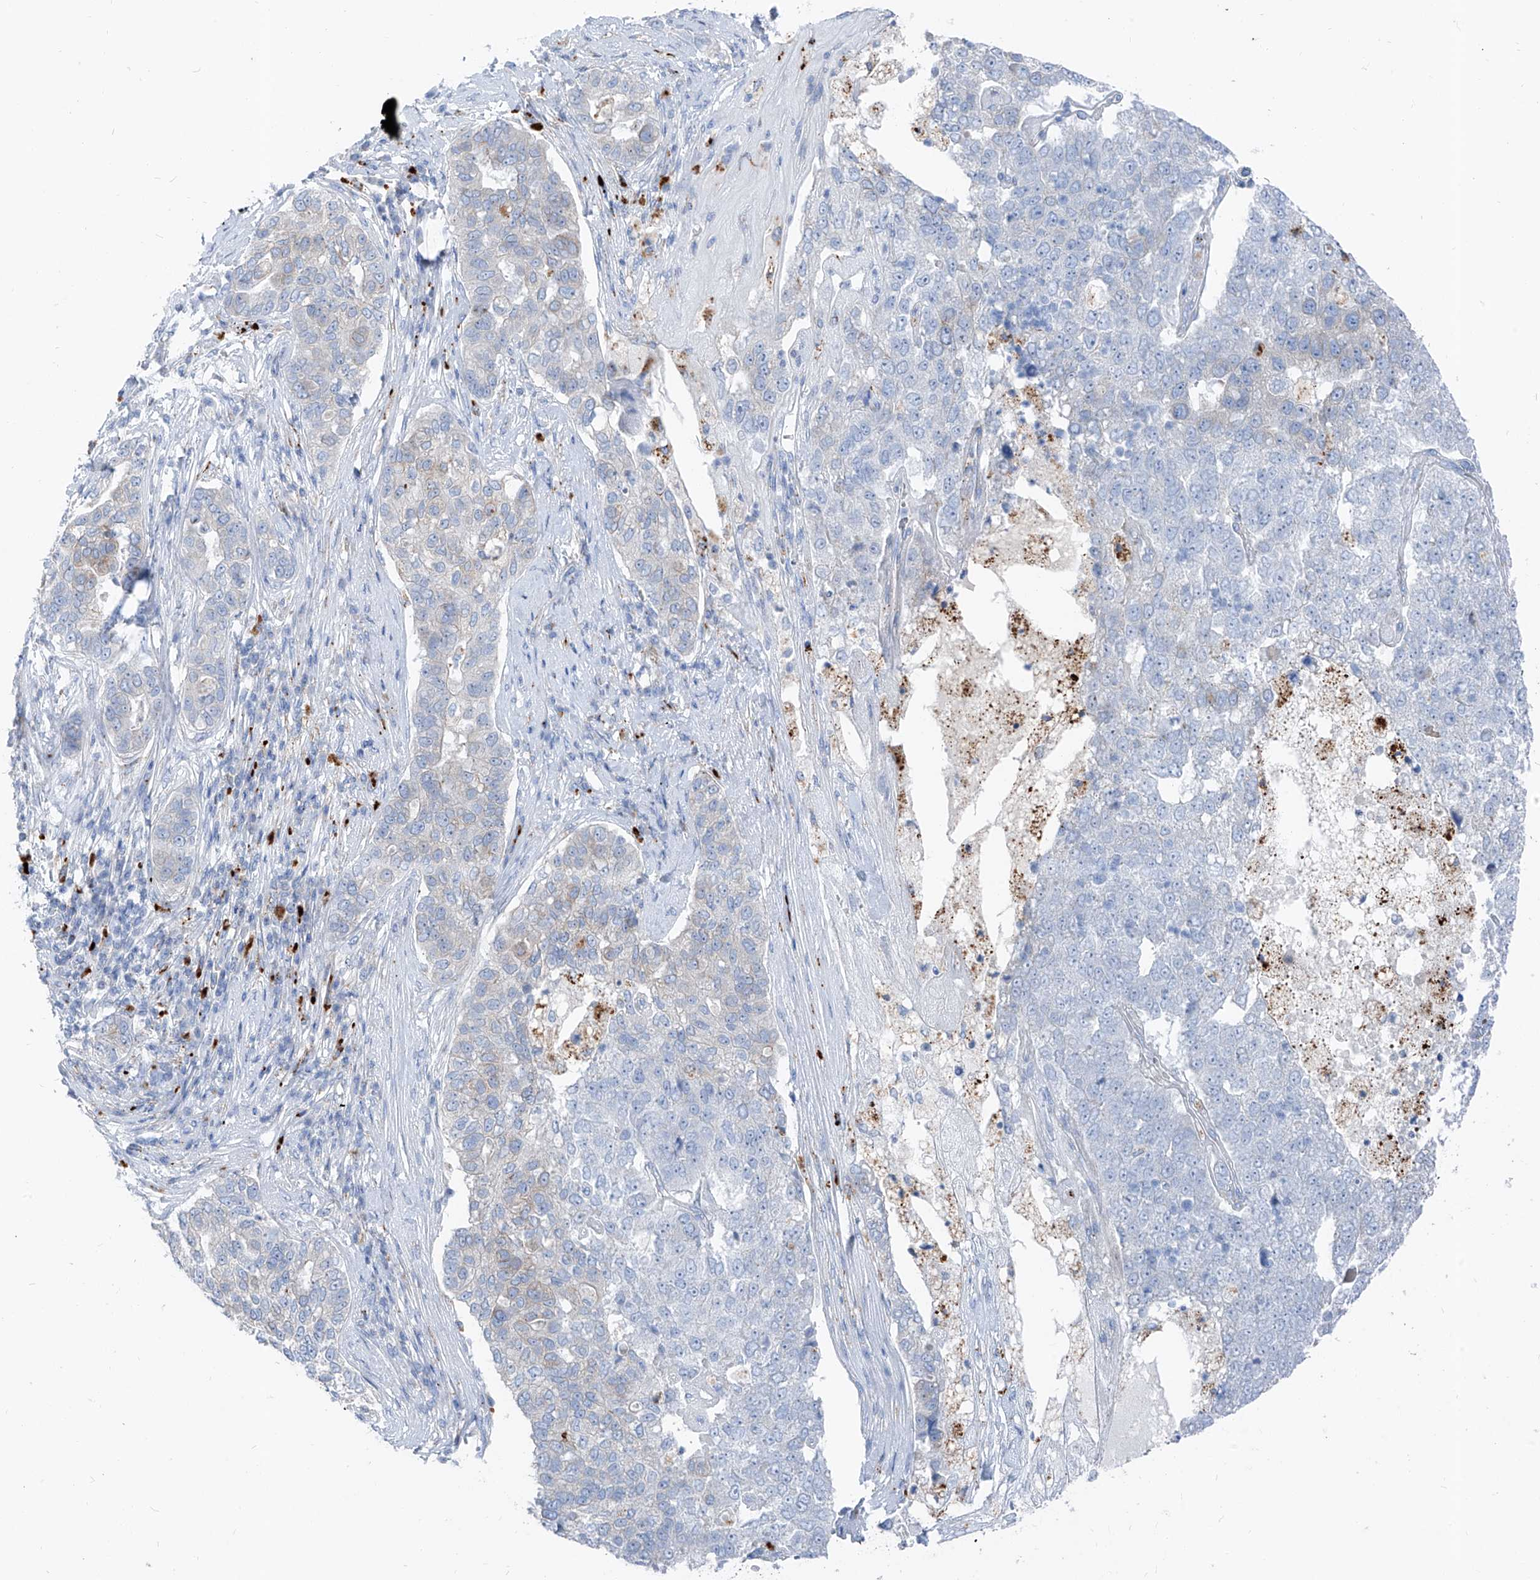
{"staining": {"intensity": "moderate", "quantity": "<25%", "location": "cytoplasmic/membranous"}, "tissue": "pancreatic cancer", "cell_type": "Tumor cells", "image_type": "cancer", "snomed": [{"axis": "morphology", "description": "Adenocarcinoma, NOS"}, {"axis": "topography", "description": "Pancreas"}], "caption": "Pancreatic cancer tissue displays moderate cytoplasmic/membranous staining in approximately <25% of tumor cells", "gene": "GPR137C", "patient": {"sex": "female", "age": 61}}